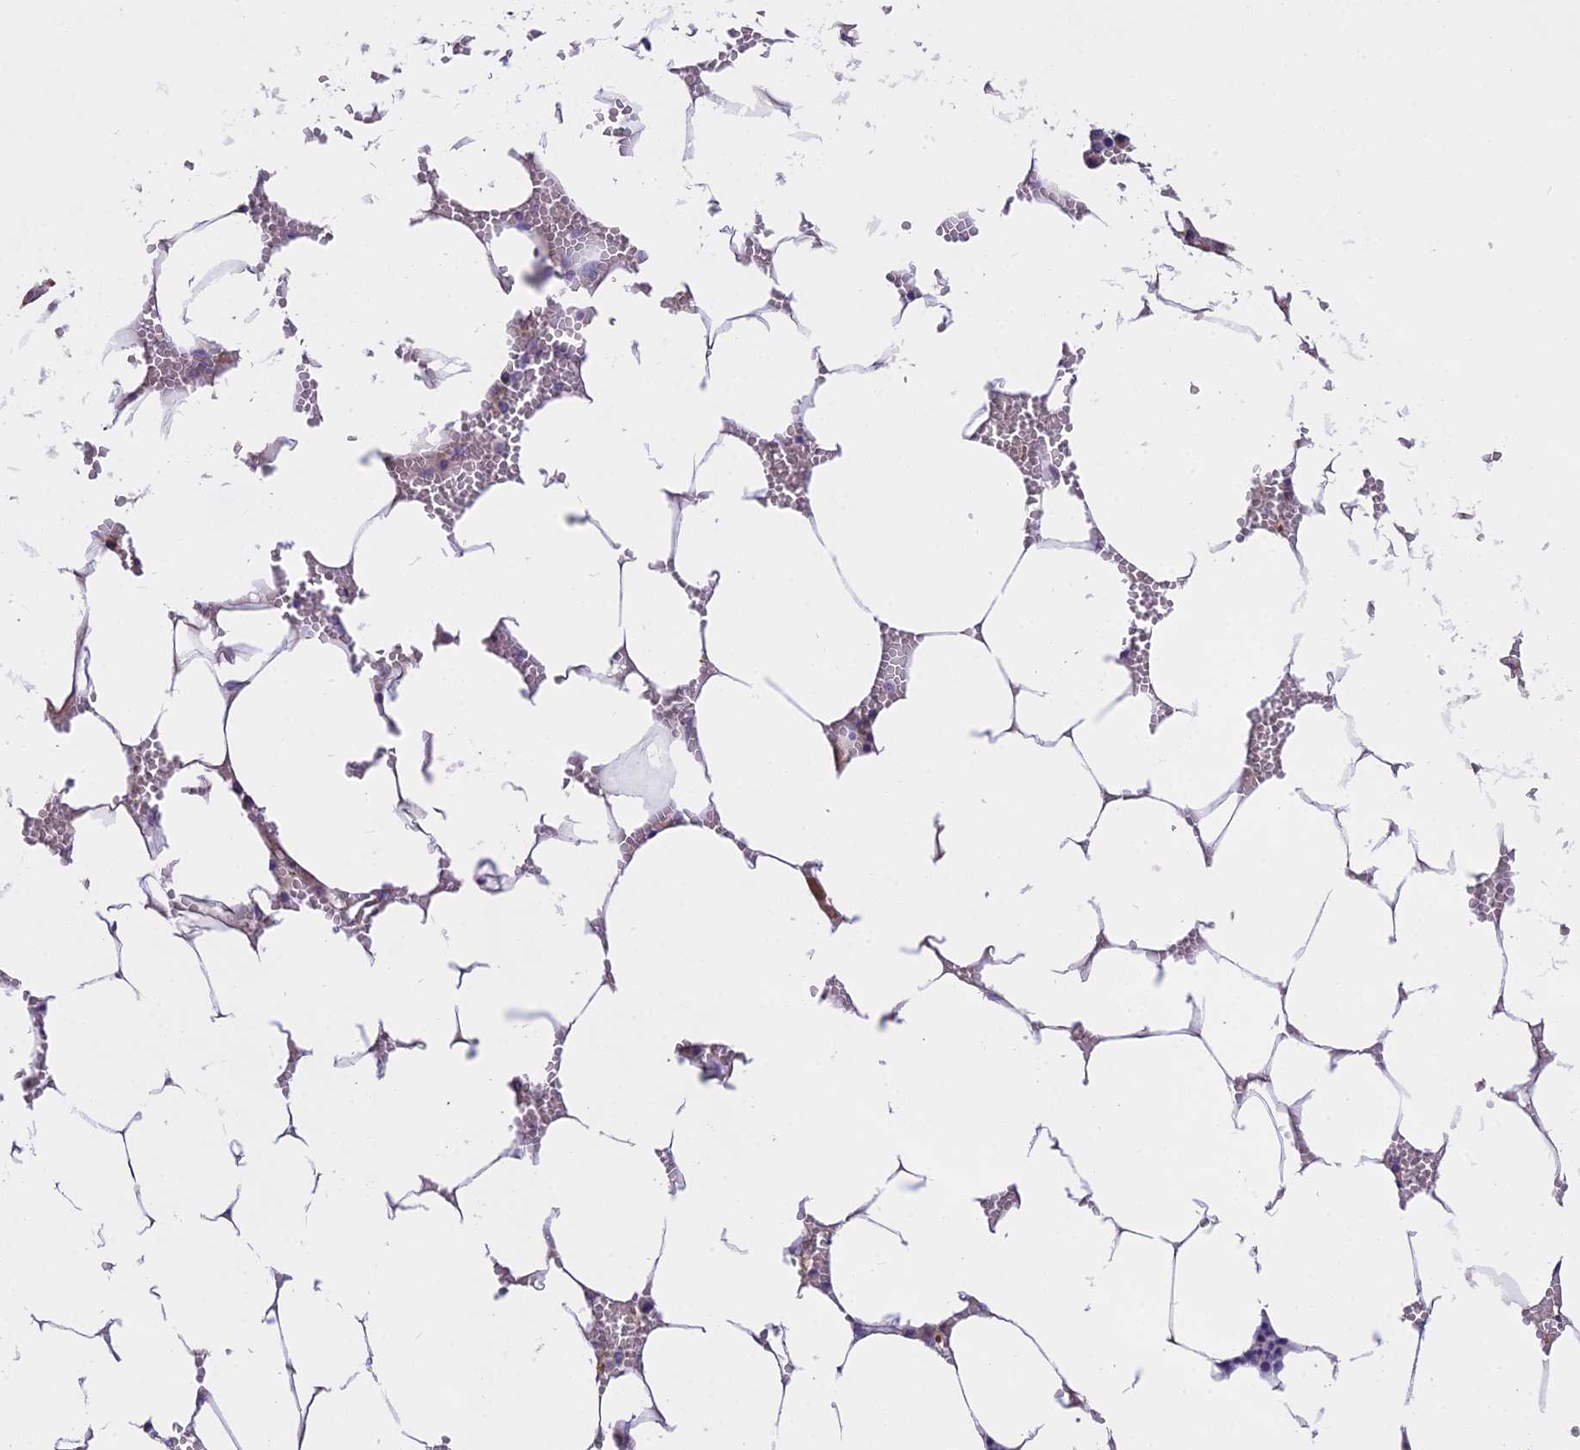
{"staining": {"intensity": "negative", "quantity": "none", "location": "none"}, "tissue": "bone marrow", "cell_type": "Hematopoietic cells", "image_type": "normal", "snomed": [{"axis": "morphology", "description": "Normal tissue, NOS"}, {"axis": "topography", "description": "Bone marrow"}], "caption": "High power microscopy image of an immunohistochemistry micrograph of benign bone marrow, revealing no significant staining in hematopoietic cells. The staining was performed using DAB to visualize the protein expression in brown, while the nuclei were stained in blue with hematoxylin (Magnification: 20x).", "gene": "WFDC2", "patient": {"sex": "male", "age": 70}}